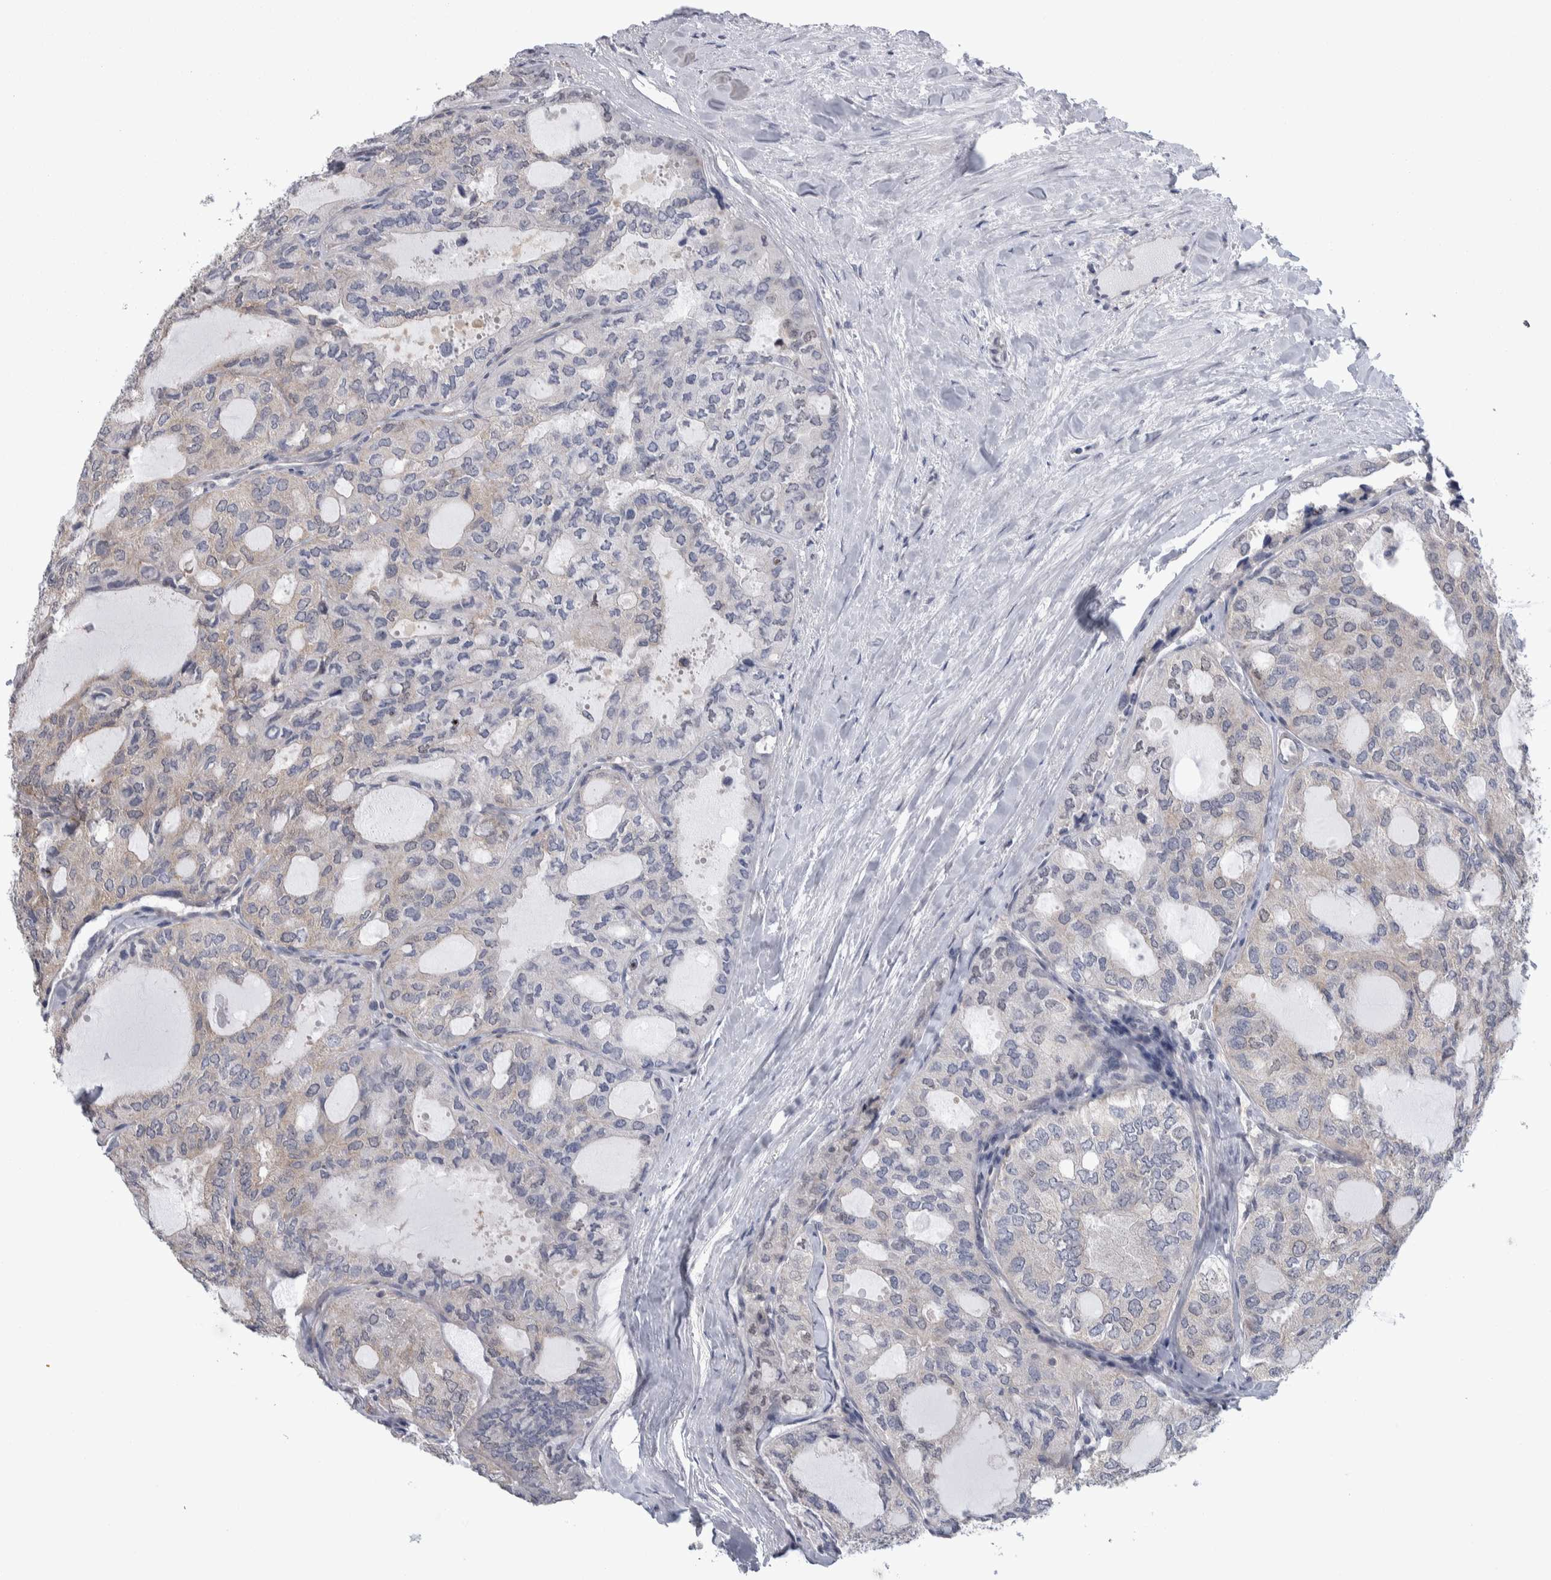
{"staining": {"intensity": "weak", "quantity": "<25%", "location": "cytoplasmic/membranous"}, "tissue": "thyroid cancer", "cell_type": "Tumor cells", "image_type": "cancer", "snomed": [{"axis": "morphology", "description": "Follicular adenoma carcinoma, NOS"}, {"axis": "topography", "description": "Thyroid gland"}], "caption": "A photomicrograph of thyroid cancer (follicular adenoma carcinoma) stained for a protein reveals no brown staining in tumor cells.", "gene": "TAX1BP1", "patient": {"sex": "male", "age": 75}}